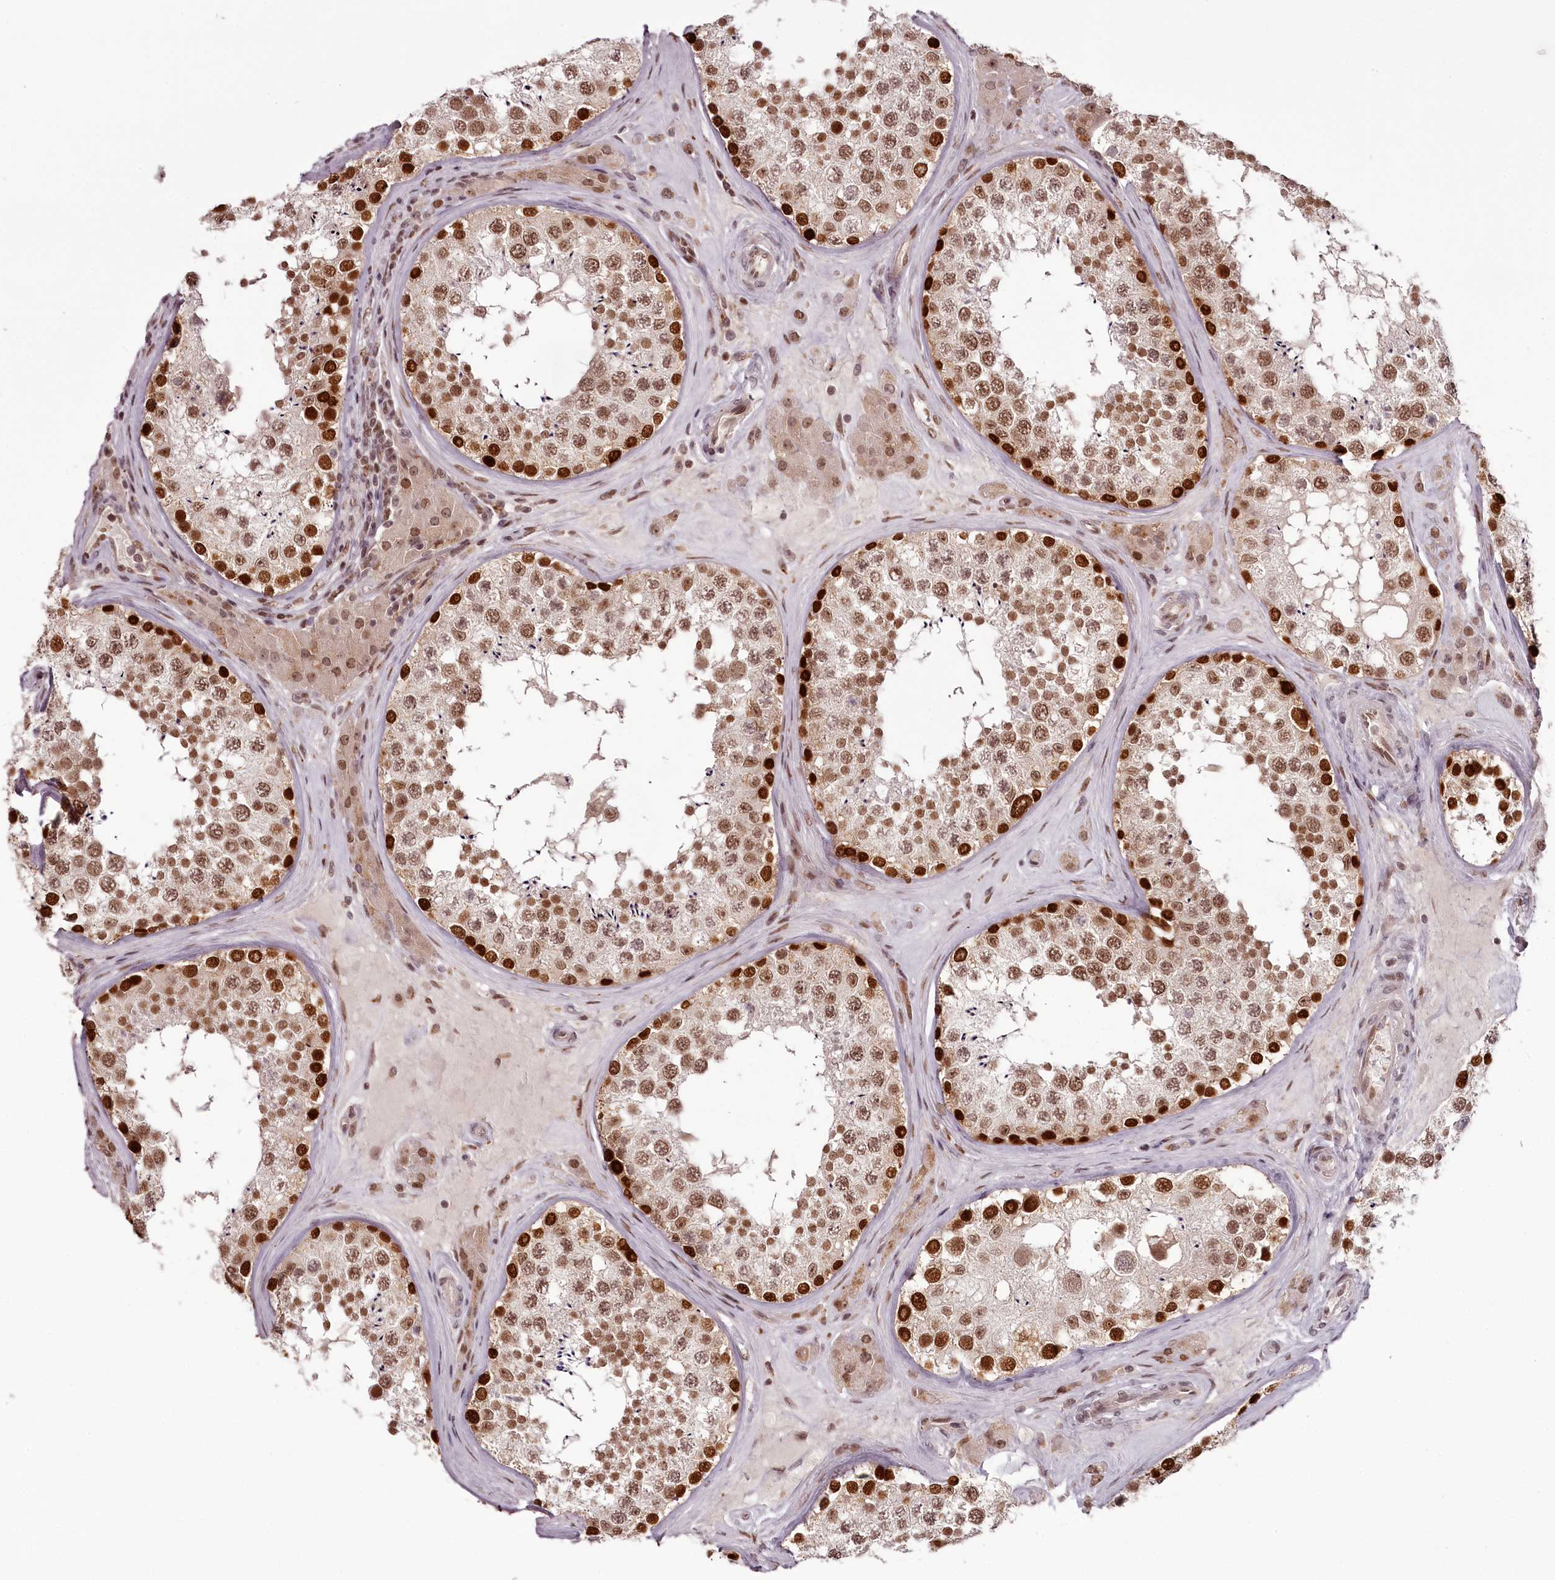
{"staining": {"intensity": "strong", "quantity": ">75%", "location": "nuclear"}, "tissue": "testis", "cell_type": "Cells in seminiferous ducts", "image_type": "normal", "snomed": [{"axis": "morphology", "description": "Normal tissue, NOS"}, {"axis": "topography", "description": "Testis"}], "caption": "This micrograph shows immunohistochemistry (IHC) staining of normal testis, with high strong nuclear positivity in about >75% of cells in seminiferous ducts.", "gene": "THYN1", "patient": {"sex": "male", "age": 46}}